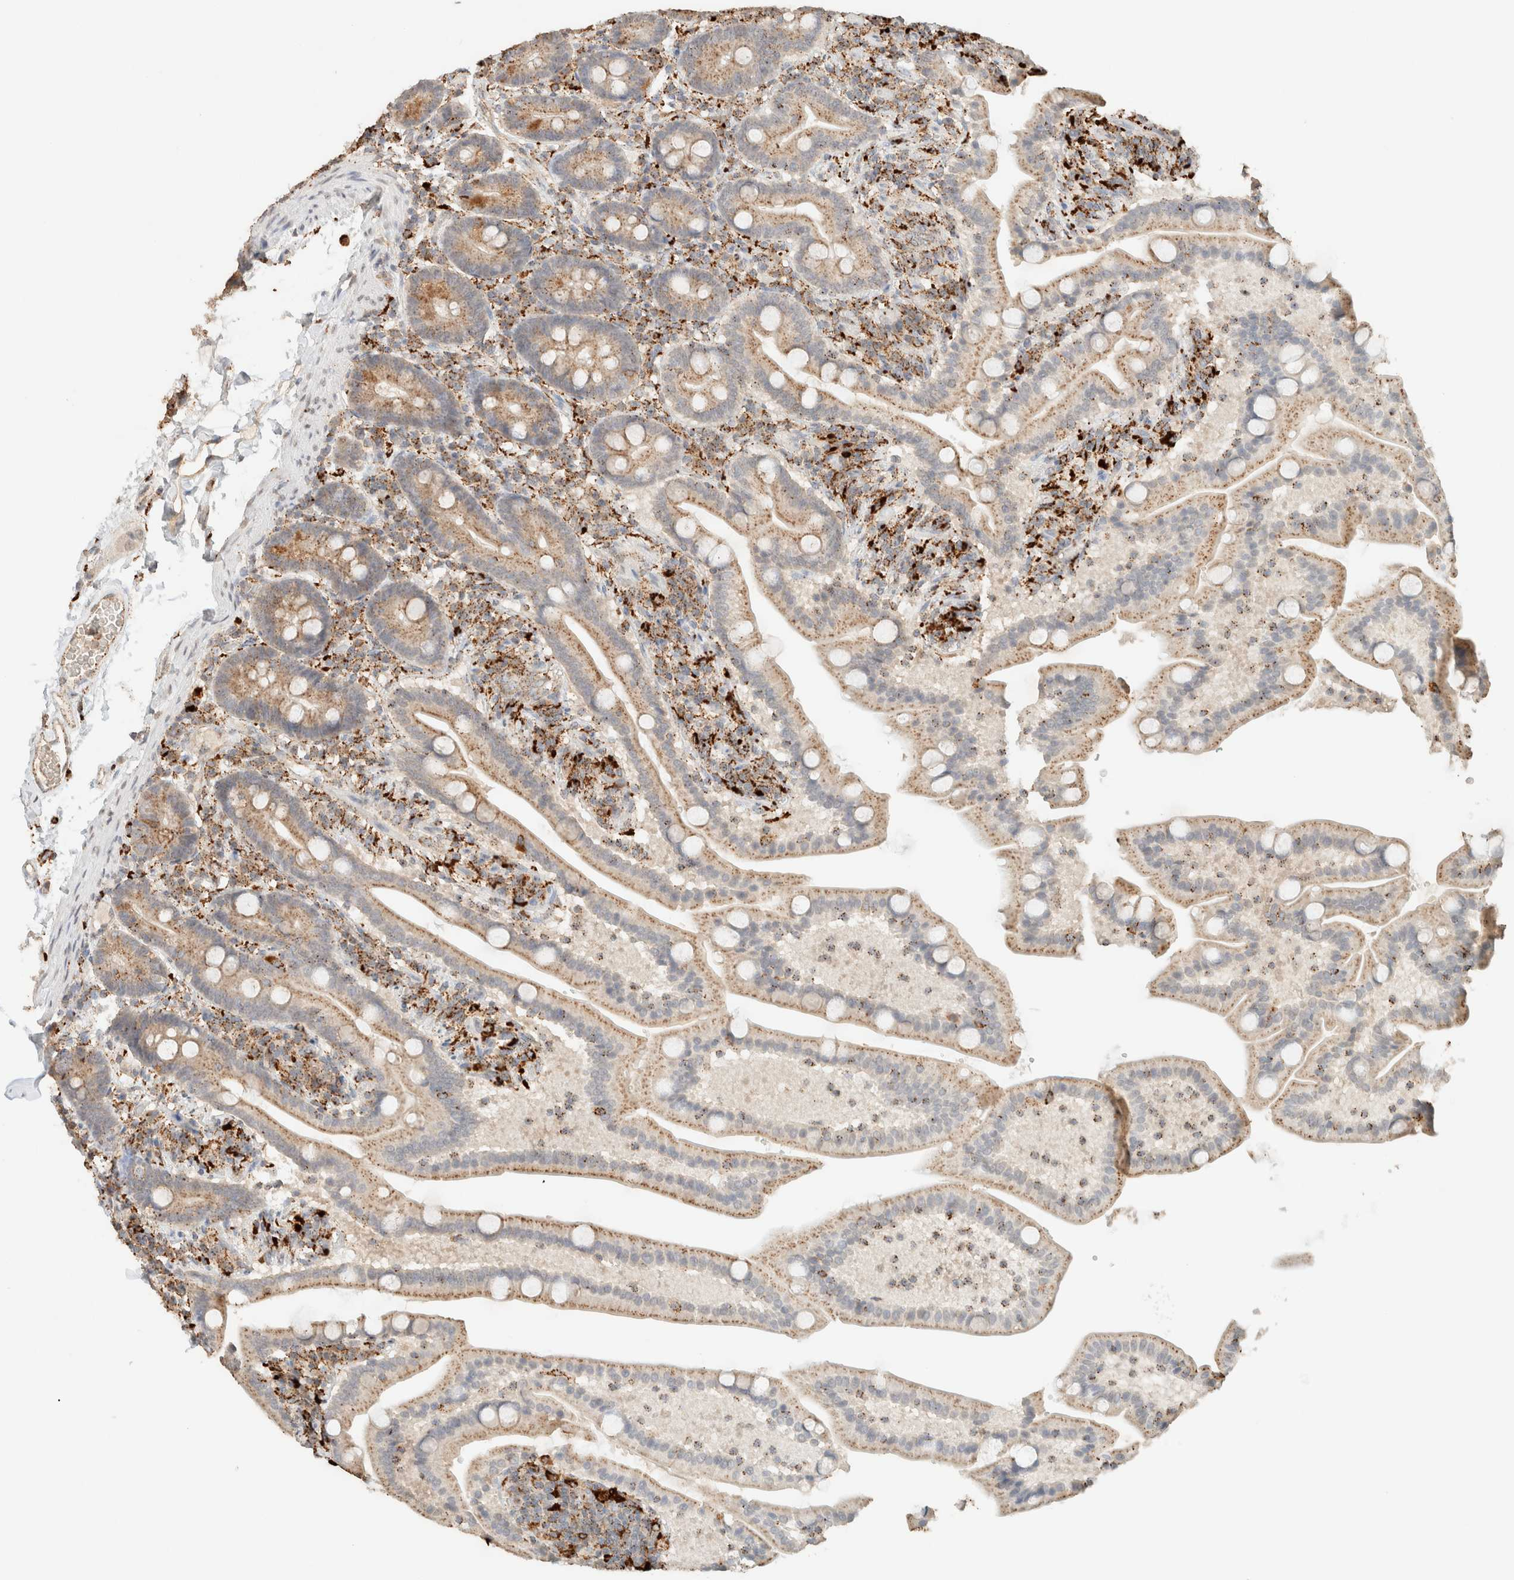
{"staining": {"intensity": "moderate", "quantity": ">75%", "location": "cytoplasmic/membranous"}, "tissue": "duodenum", "cell_type": "Glandular cells", "image_type": "normal", "snomed": [{"axis": "morphology", "description": "Normal tissue, NOS"}, {"axis": "topography", "description": "Duodenum"}], "caption": "A photomicrograph showing moderate cytoplasmic/membranous staining in approximately >75% of glandular cells in normal duodenum, as visualized by brown immunohistochemical staining.", "gene": "CTSC", "patient": {"sex": "male", "age": 54}}